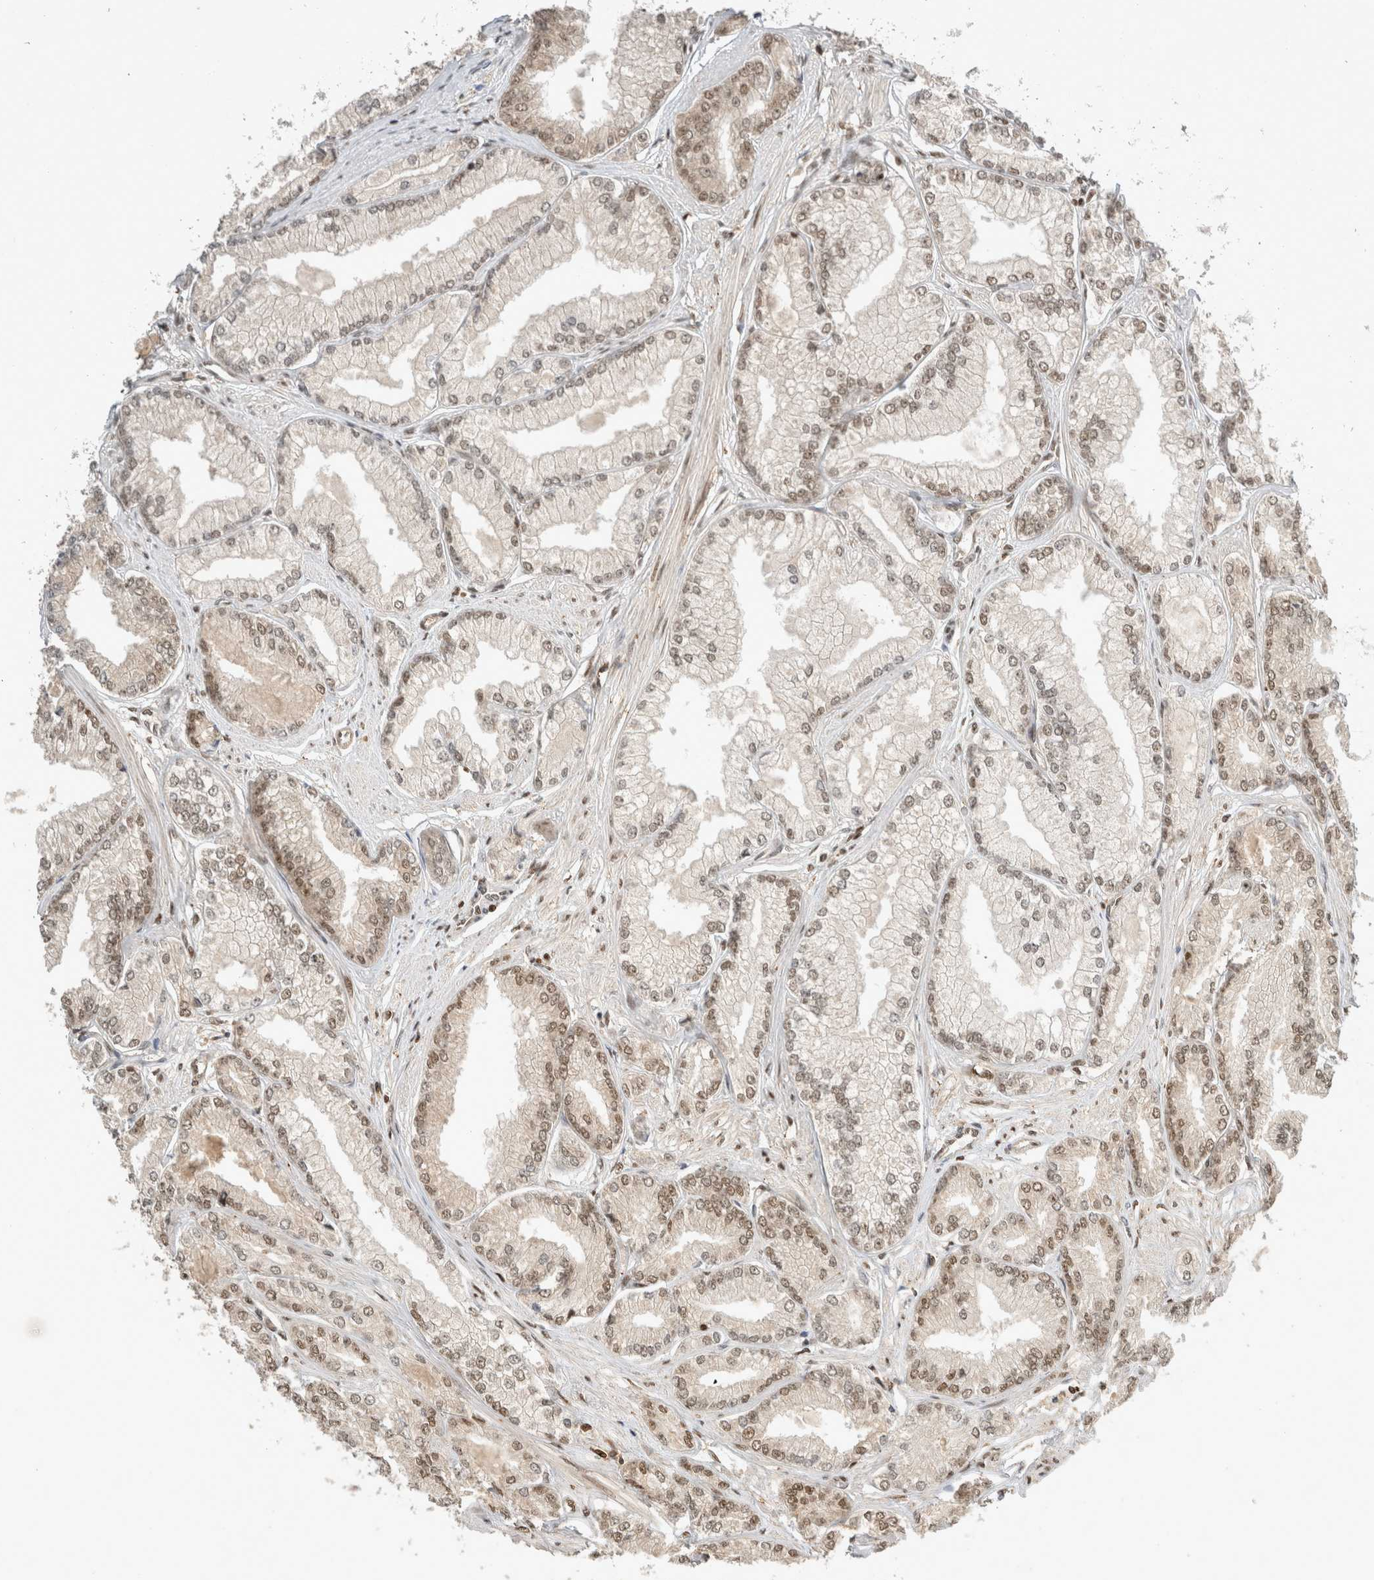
{"staining": {"intensity": "weak", "quantity": ">75%", "location": "nuclear"}, "tissue": "prostate cancer", "cell_type": "Tumor cells", "image_type": "cancer", "snomed": [{"axis": "morphology", "description": "Adenocarcinoma, Low grade"}, {"axis": "topography", "description": "Prostate"}], "caption": "About >75% of tumor cells in adenocarcinoma (low-grade) (prostate) display weak nuclear protein positivity as visualized by brown immunohistochemical staining.", "gene": "SNRNP40", "patient": {"sex": "male", "age": 52}}